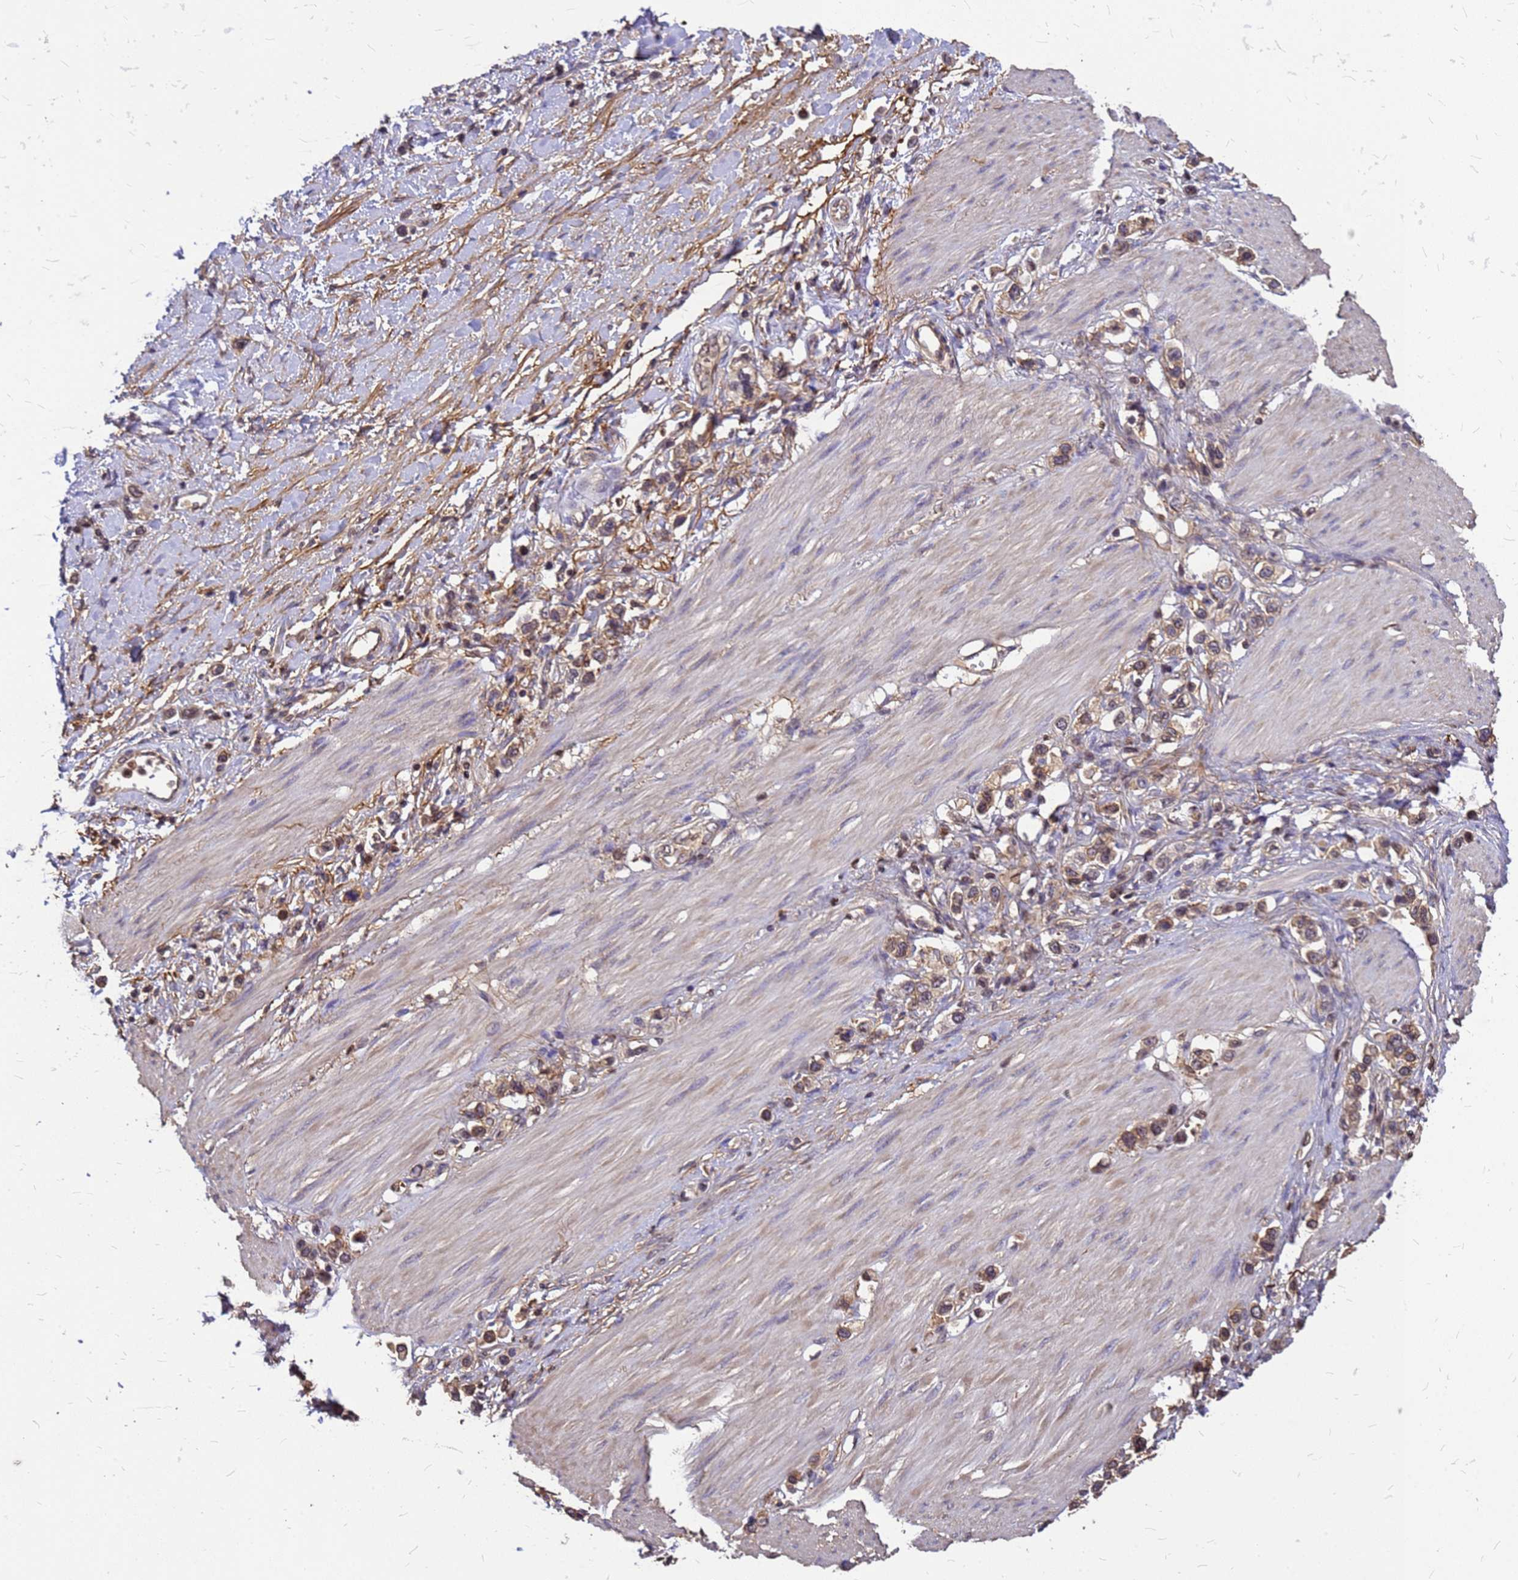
{"staining": {"intensity": "moderate", "quantity": "25%-75%", "location": "cytoplasmic/membranous,nuclear"}, "tissue": "stomach cancer", "cell_type": "Tumor cells", "image_type": "cancer", "snomed": [{"axis": "morphology", "description": "Normal tissue, NOS"}, {"axis": "morphology", "description": "Adenocarcinoma, NOS"}, {"axis": "topography", "description": "Stomach, upper"}, {"axis": "topography", "description": "Stomach"}], "caption": "Immunohistochemistry of human stomach adenocarcinoma reveals medium levels of moderate cytoplasmic/membranous and nuclear staining in approximately 25%-75% of tumor cells.", "gene": "C1orf35", "patient": {"sex": "female", "age": 65}}